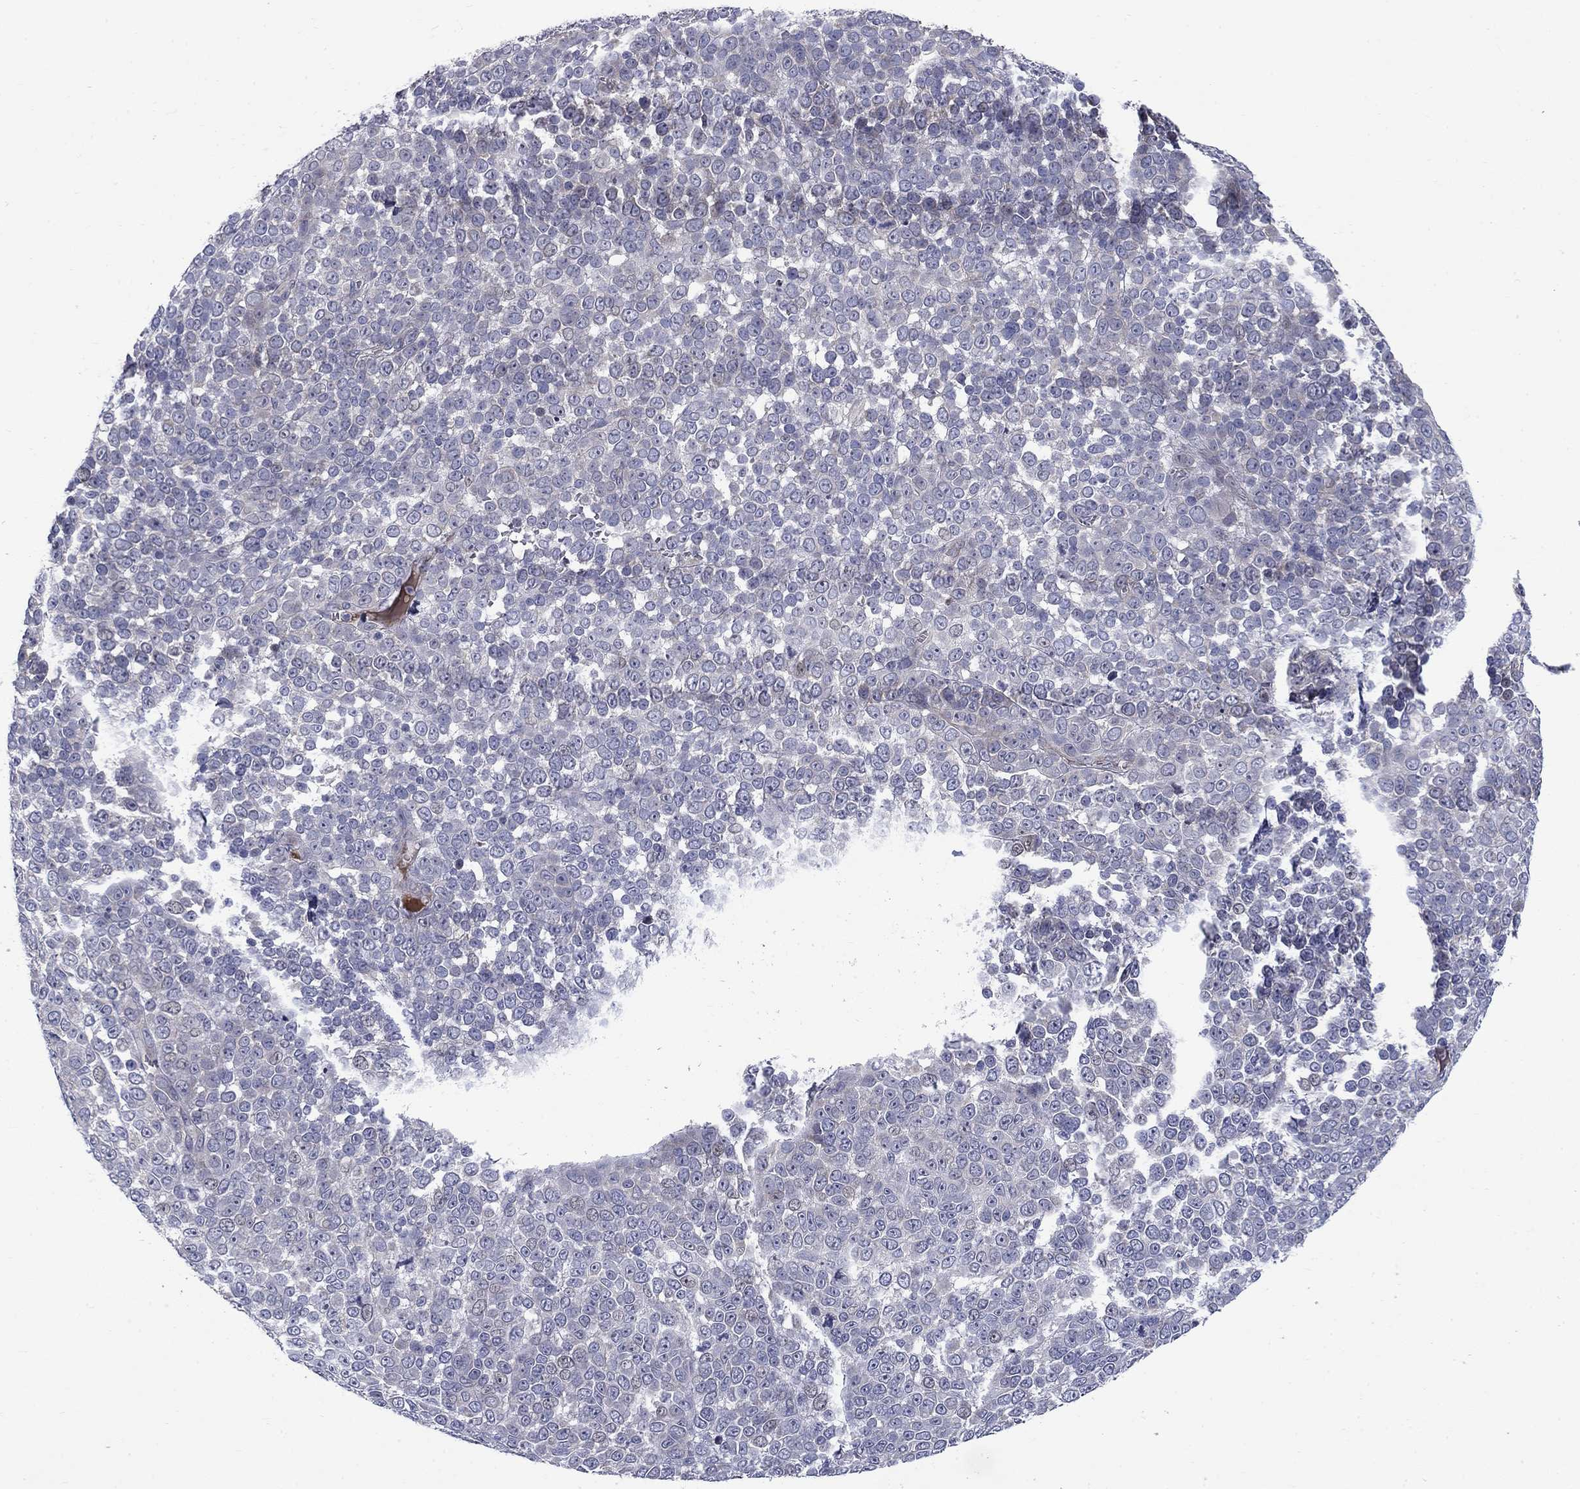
{"staining": {"intensity": "negative", "quantity": "none", "location": "none"}, "tissue": "melanoma", "cell_type": "Tumor cells", "image_type": "cancer", "snomed": [{"axis": "morphology", "description": "Malignant melanoma, NOS"}, {"axis": "topography", "description": "Skin"}], "caption": "Immunohistochemistry (IHC) histopathology image of human malignant melanoma stained for a protein (brown), which reveals no staining in tumor cells.", "gene": "SLC1A1", "patient": {"sex": "female", "age": 95}}